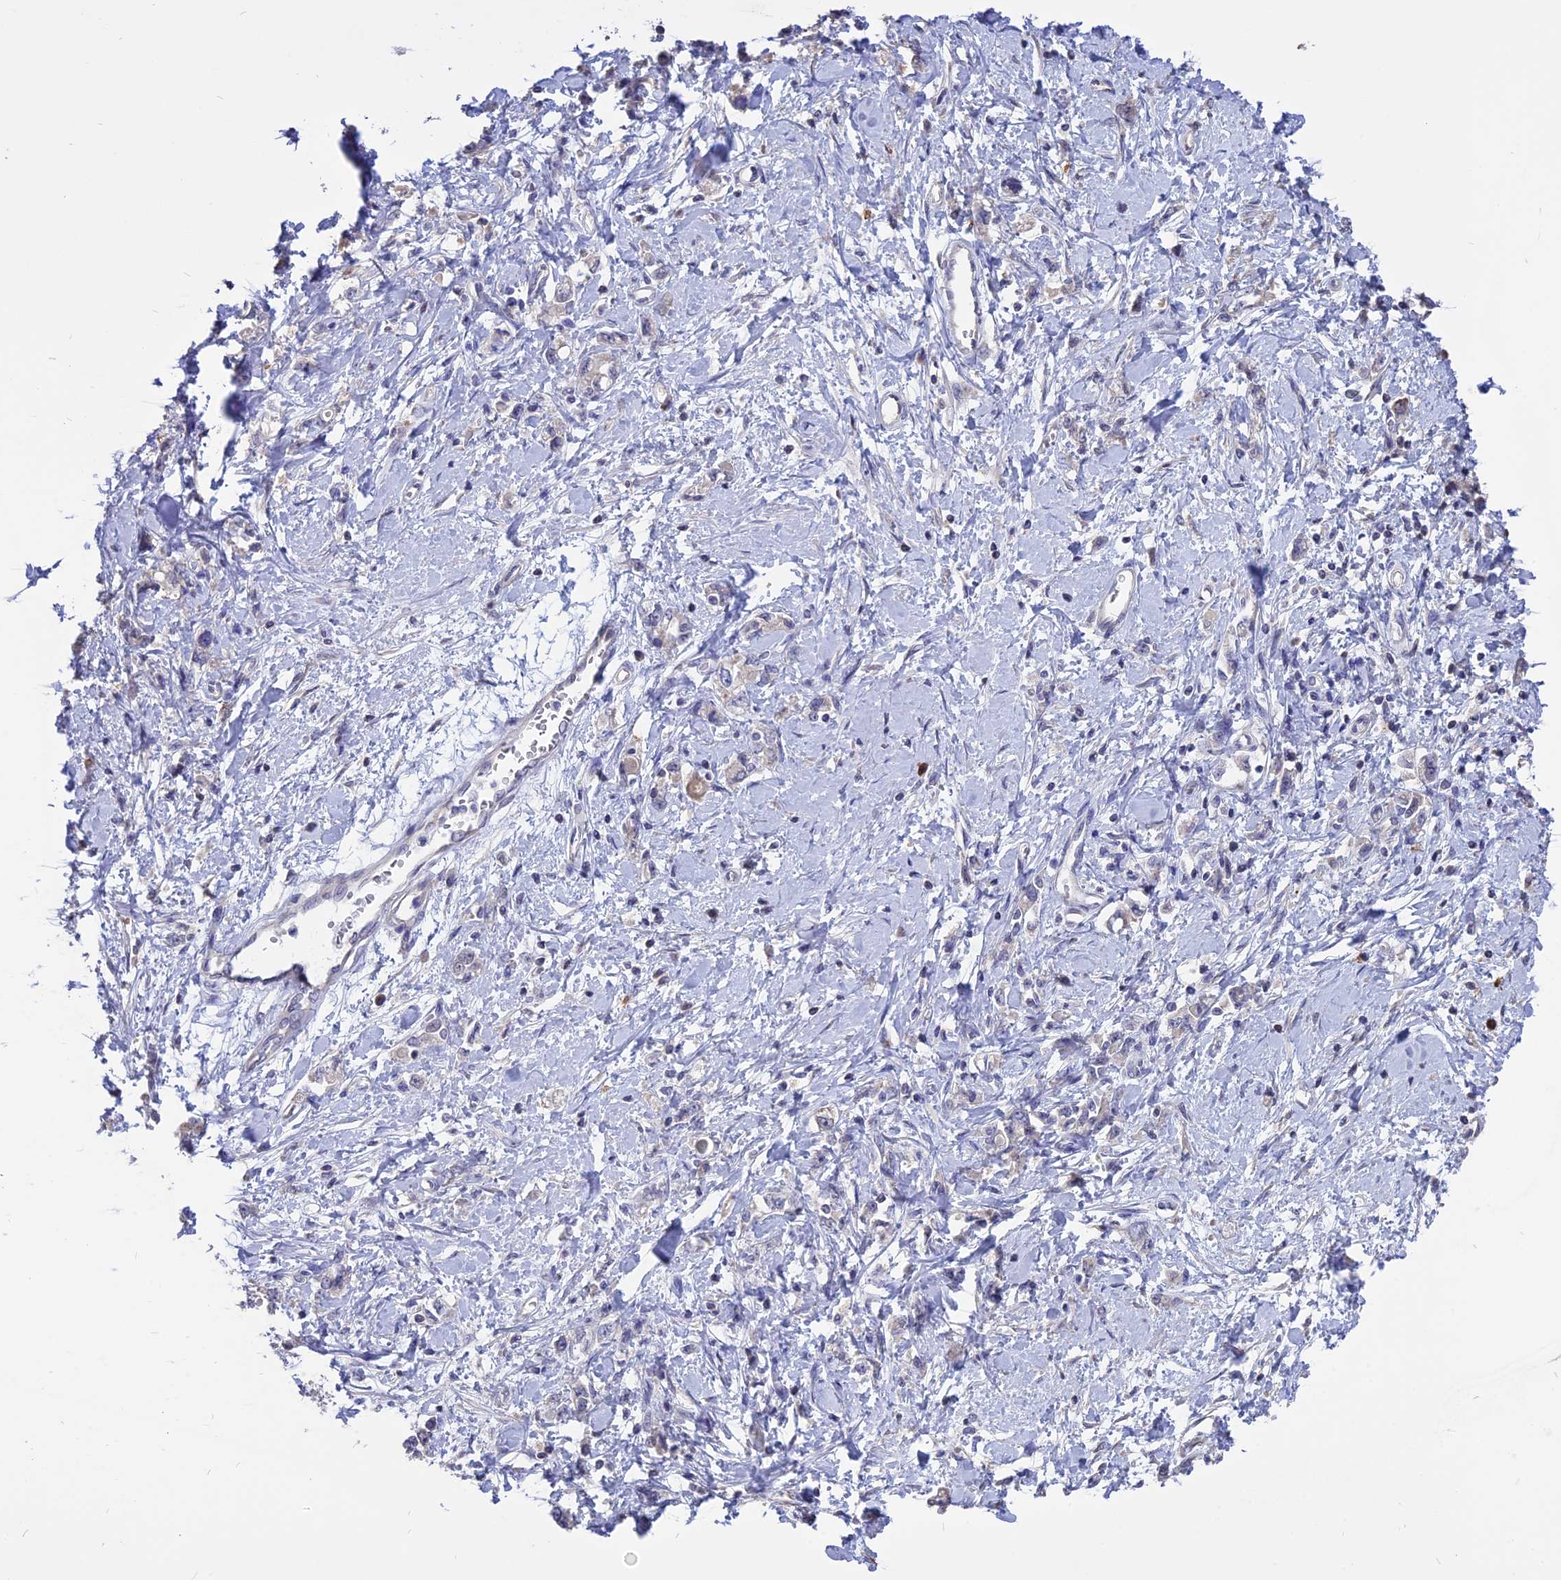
{"staining": {"intensity": "negative", "quantity": "none", "location": "none"}, "tissue": "stomach cancer", "cell_type": "Tumor cells", "image_type": "cancer", "snomed": [{"axis": "morphology", "description": "Adenocarcinoma, NOS"}, {"axis": "topography", "description": "Stomach"}], "caption": "Immunohistochemical staining of stomach adenocarcinoma exhibits no significant expression in tumor cells. (Stains: DAB immunohistochemistry (IHC) with hematoxylin counter stain, Microscopy: brightfield microscopy at high magnification).", "gene": "CARMIL2", "patient": {"sex": "female", "age": 76}}